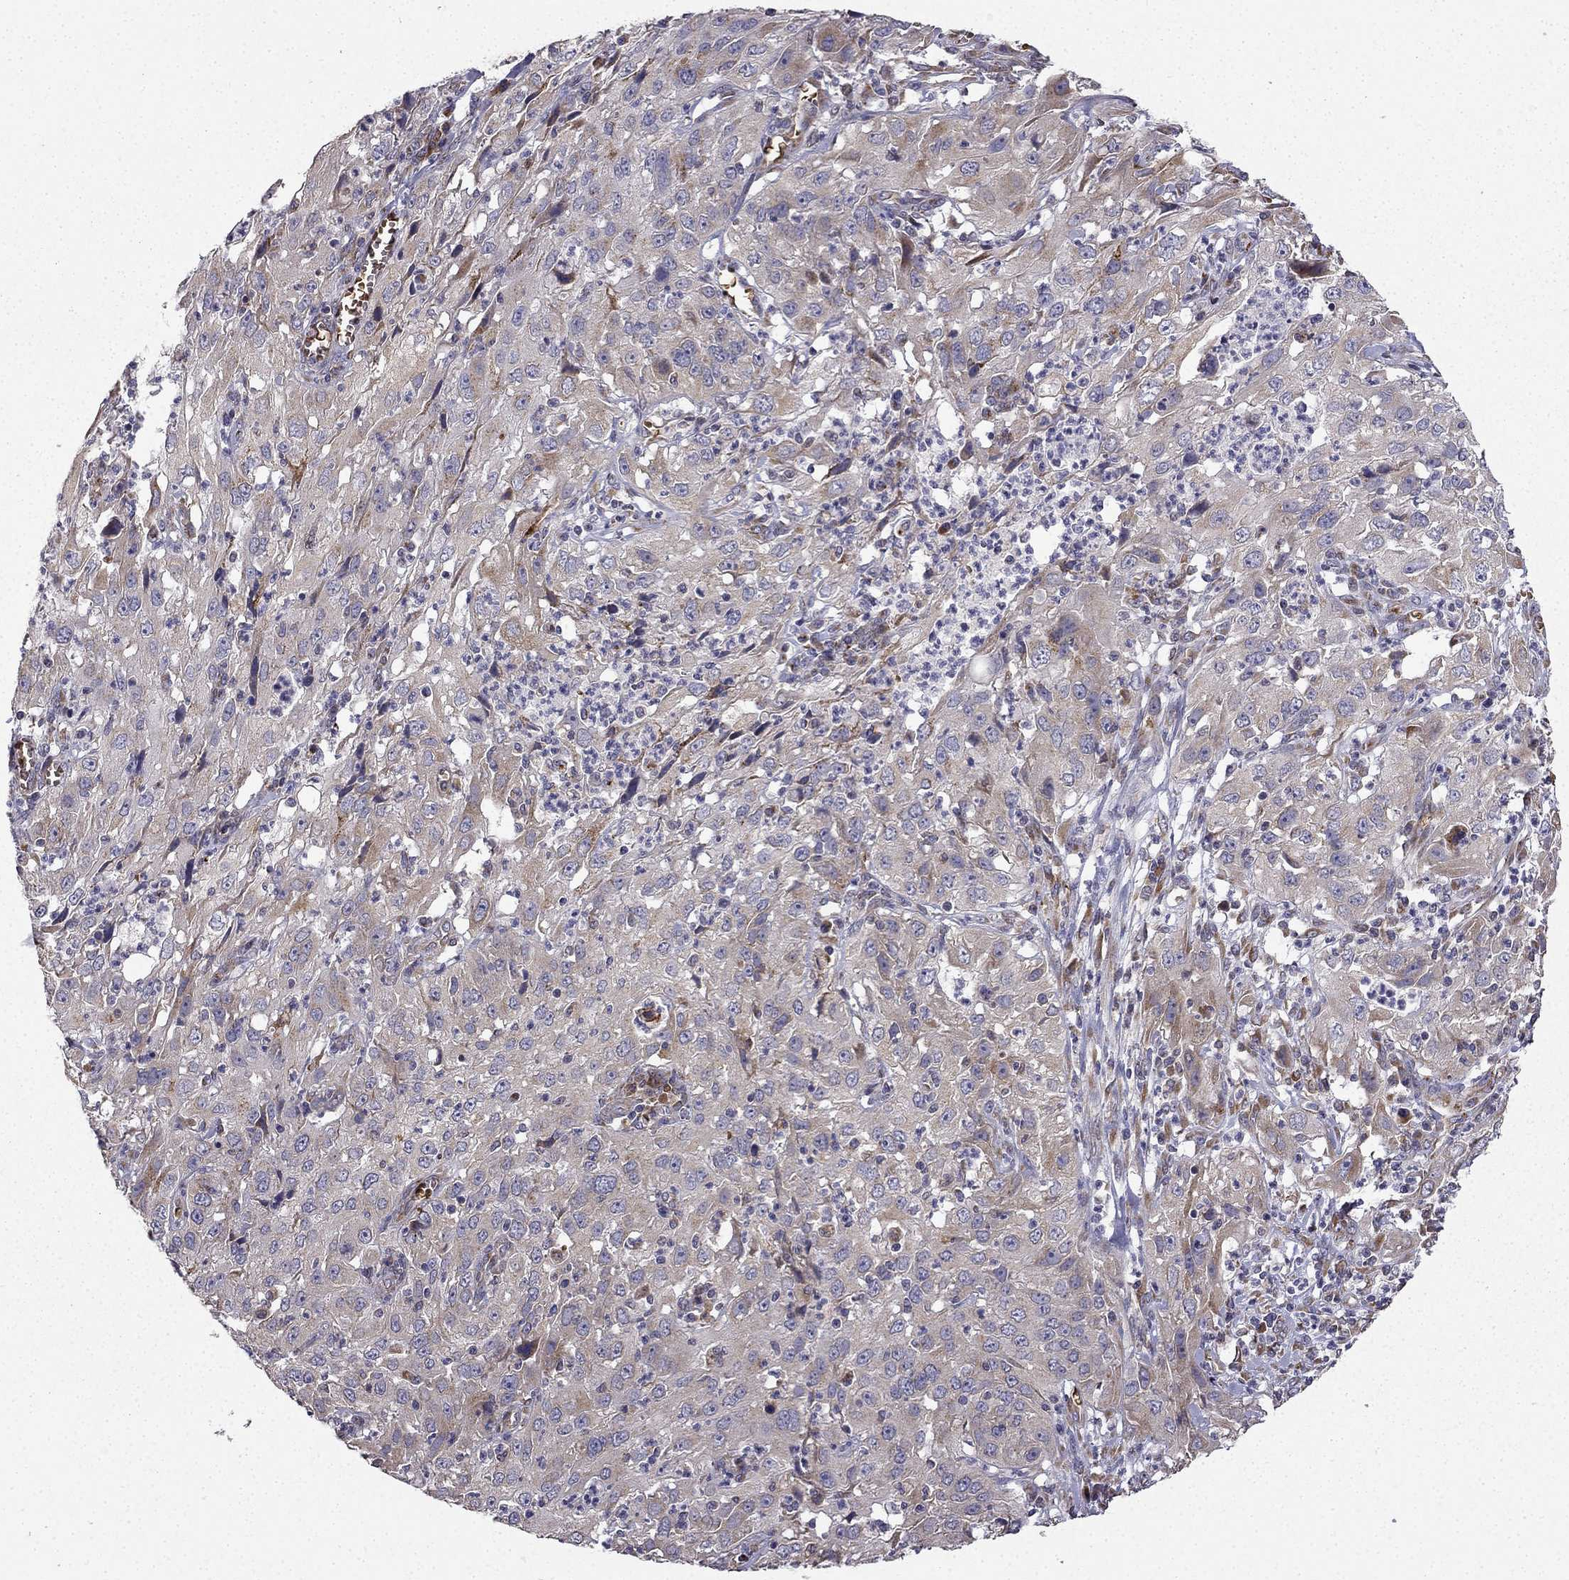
{"staining": {"intensity": "moderate", "quantity": "<25%", "location": "cytoplasmic/membranous"}, "tissue": "cervical cancer", "cell_type": "Tumor cells", "image_type": "cancer", "snomed": [{"axis": "morphology", "description": "Squamous cell carcinoma, NOS"}, {"axis": "topography", "description": "Cervix"}], "caption": "Protein staining exhibits moderate cytoplasmic/membranous expression in approximately <25% of tumor cells in squamous cell carcinoma (cervical).", "gene": "B4GALT7", "patient": {"sex": "female", "age": 32}}